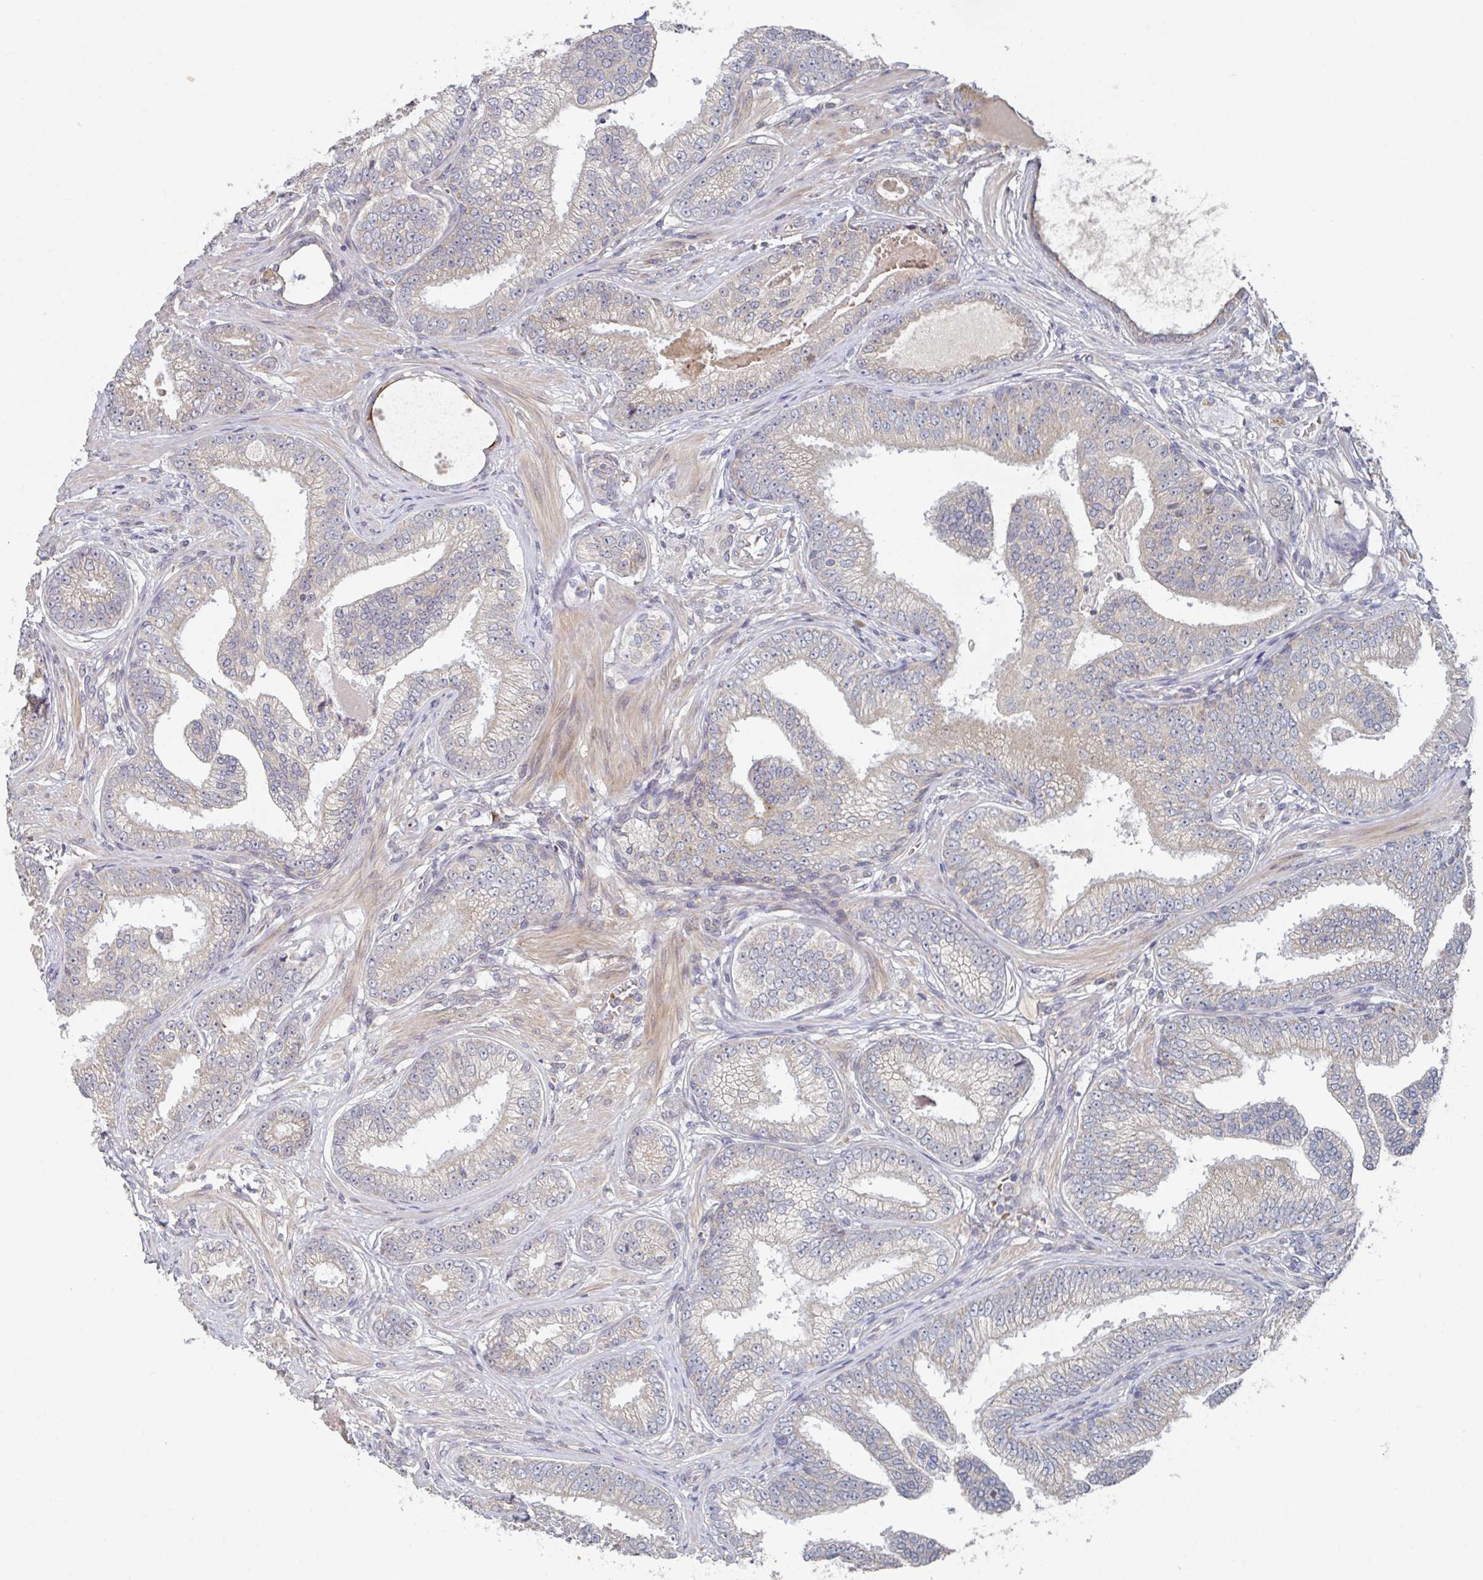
{"staining": {"intensity": "negative", "quantity": "none", "location": "none"}, "tissue": "prostate cancer", "cell_type": "Tumor cells", "image_type": "cancer", "snomed": [{"axis": "morphology", "description": "Adenocarcinoma, Low grade"}, {"axis": "topography", "description": "Prostate"}], "caption": "High power microscopy photomicrograph of an immunohistochemistry photomicrograph of prostate cancer (adenocarcinoma (low-grade)), revealing no significant expression in tumor cells.", "gene": "ELOVL1", "patient": {"sex": "male", "age": 61}}